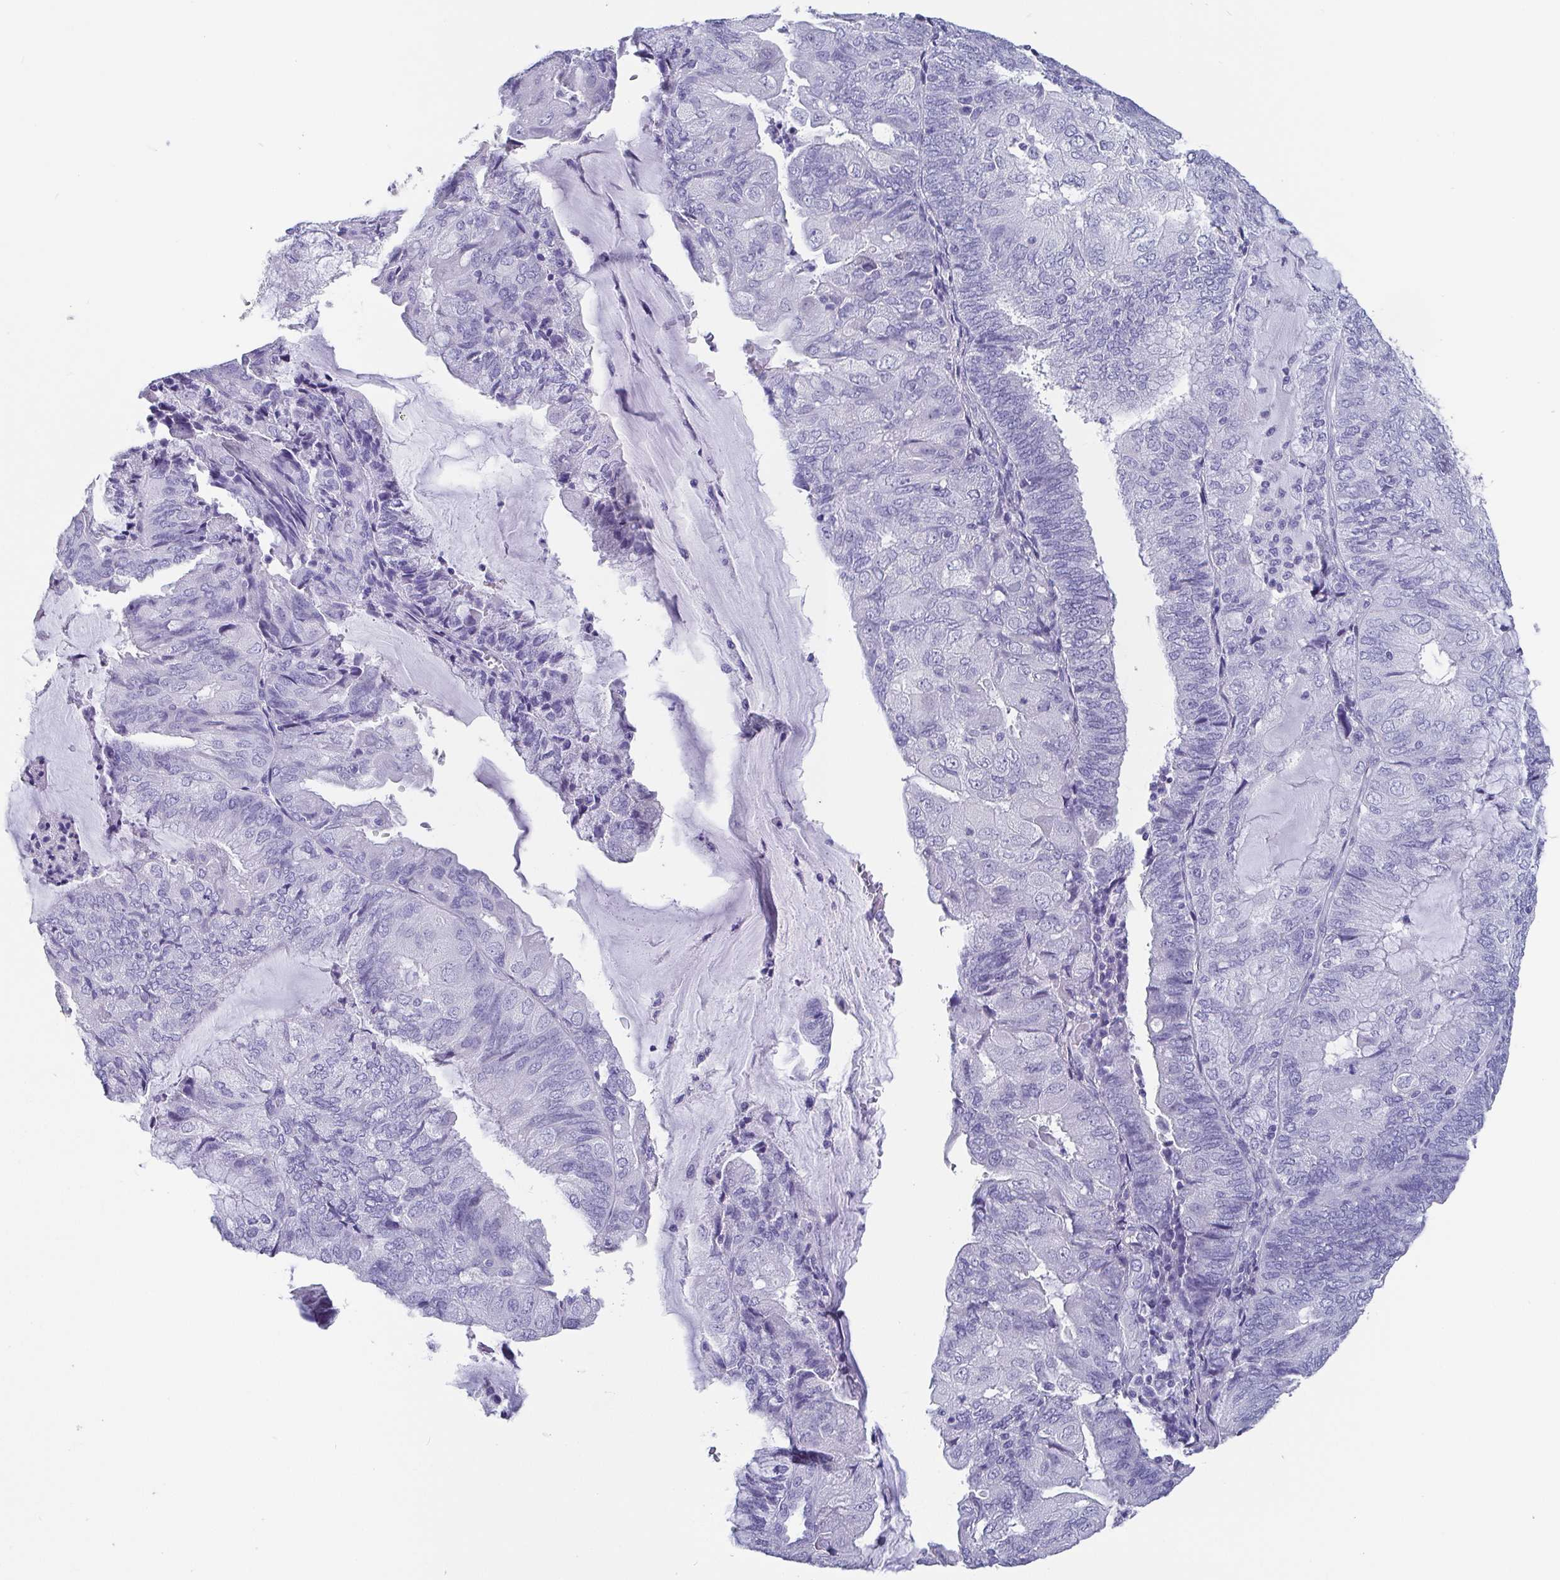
{"staining": {"intensity": "negative", "quantity": "none", "location": "none"}, "tissue": "endometrial cancer", "cell_type": "Tumor cells", "image_type": "cancer", "snomed": [{"axis": "morphology", "description": "Adenocarcinoma, NOS"}, {"axis": "topography", "description": "Endometrium"}], "caption": "DAB (3,3'-diaminobenzidine) immunohistochemical staining of human endometrial cancer shows no significant positivity in tumor cells. (DAB immunohistochemistry (IHC), high magnification).", "gene": "SCGN", "patient": {"sex": "female", "age": 81}}